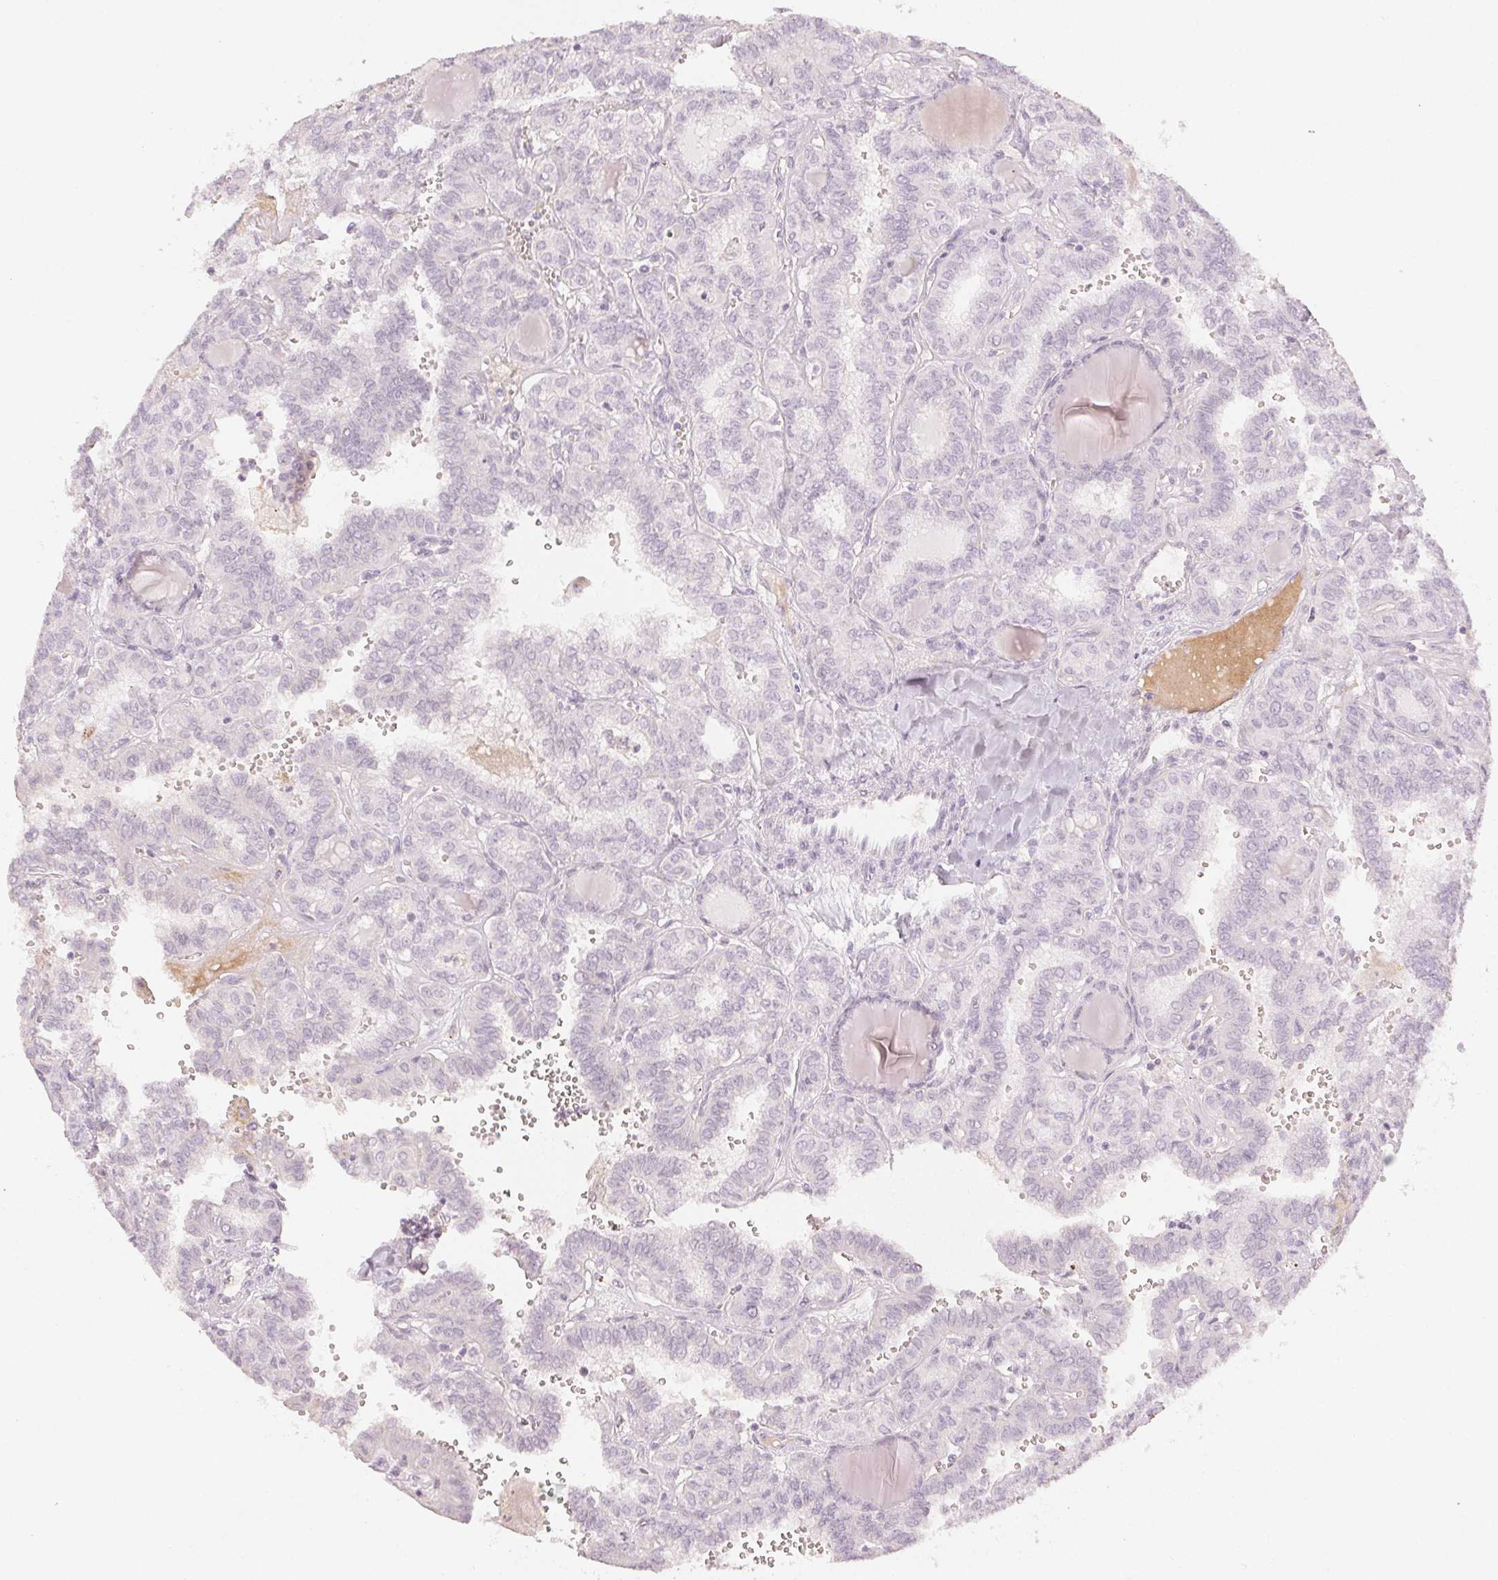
{"staining": {"intensity": "negative", "quantity": "none", "location": "none"}, "tissue": "thyroid cancer", "cell_type": "Tumor cells", "image_type": "cancer", "snomed": [{"axis": "morphology", "description": "Papillary adenocarcinoma, NOS"}, {"axis": "topography", "description": "Thyroid gland"}], "caption": "The histopathology image demonstrates no significant staining in tumor cells of thyroid cancer (papillary adenocarcinoma). (Stains: DAB immunohistochemistry with hematoxylin counter stain, Microscopy: brightfield microscopy at high magnification).", "gene": "LVRN", "patient": {"sex": "female", "age": 41}}